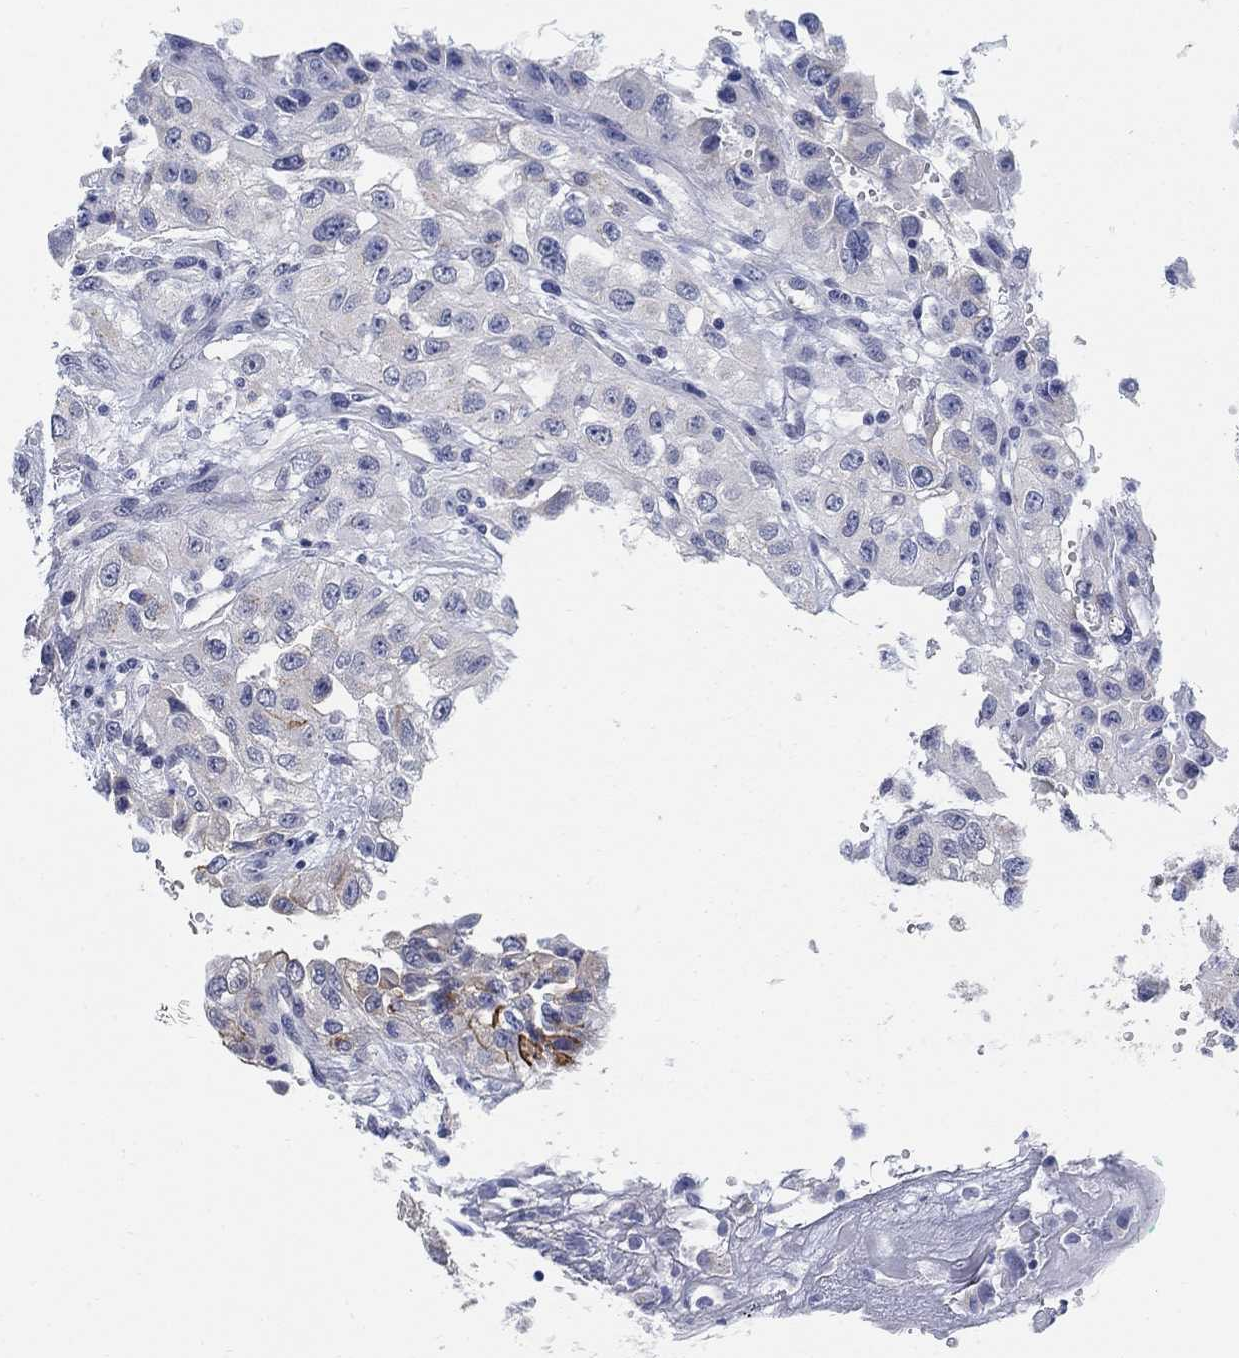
{"staining": {"intensity": "strong", "quantity": "<25%", "location": "cytoplasmic/membranous"}, "tissue": "renal cancer", "cell_type": "Tumor cells", "image_type": "cancer", "snomed": [{"axis": "morphology", "description": "Adenocarcinoma, NOS"}, {"axis": "topography", "description": "Kidney"}], "caption": "The immunohistochemical stain shows strong cytoplasmic/membranous expression in tumor cells of renal cancer tissue. (DAB IHC, brown staining for protein, blue staining for nuclei).", "gene": "CLUL1", "patient": {"sex": "male", "age": 64}}